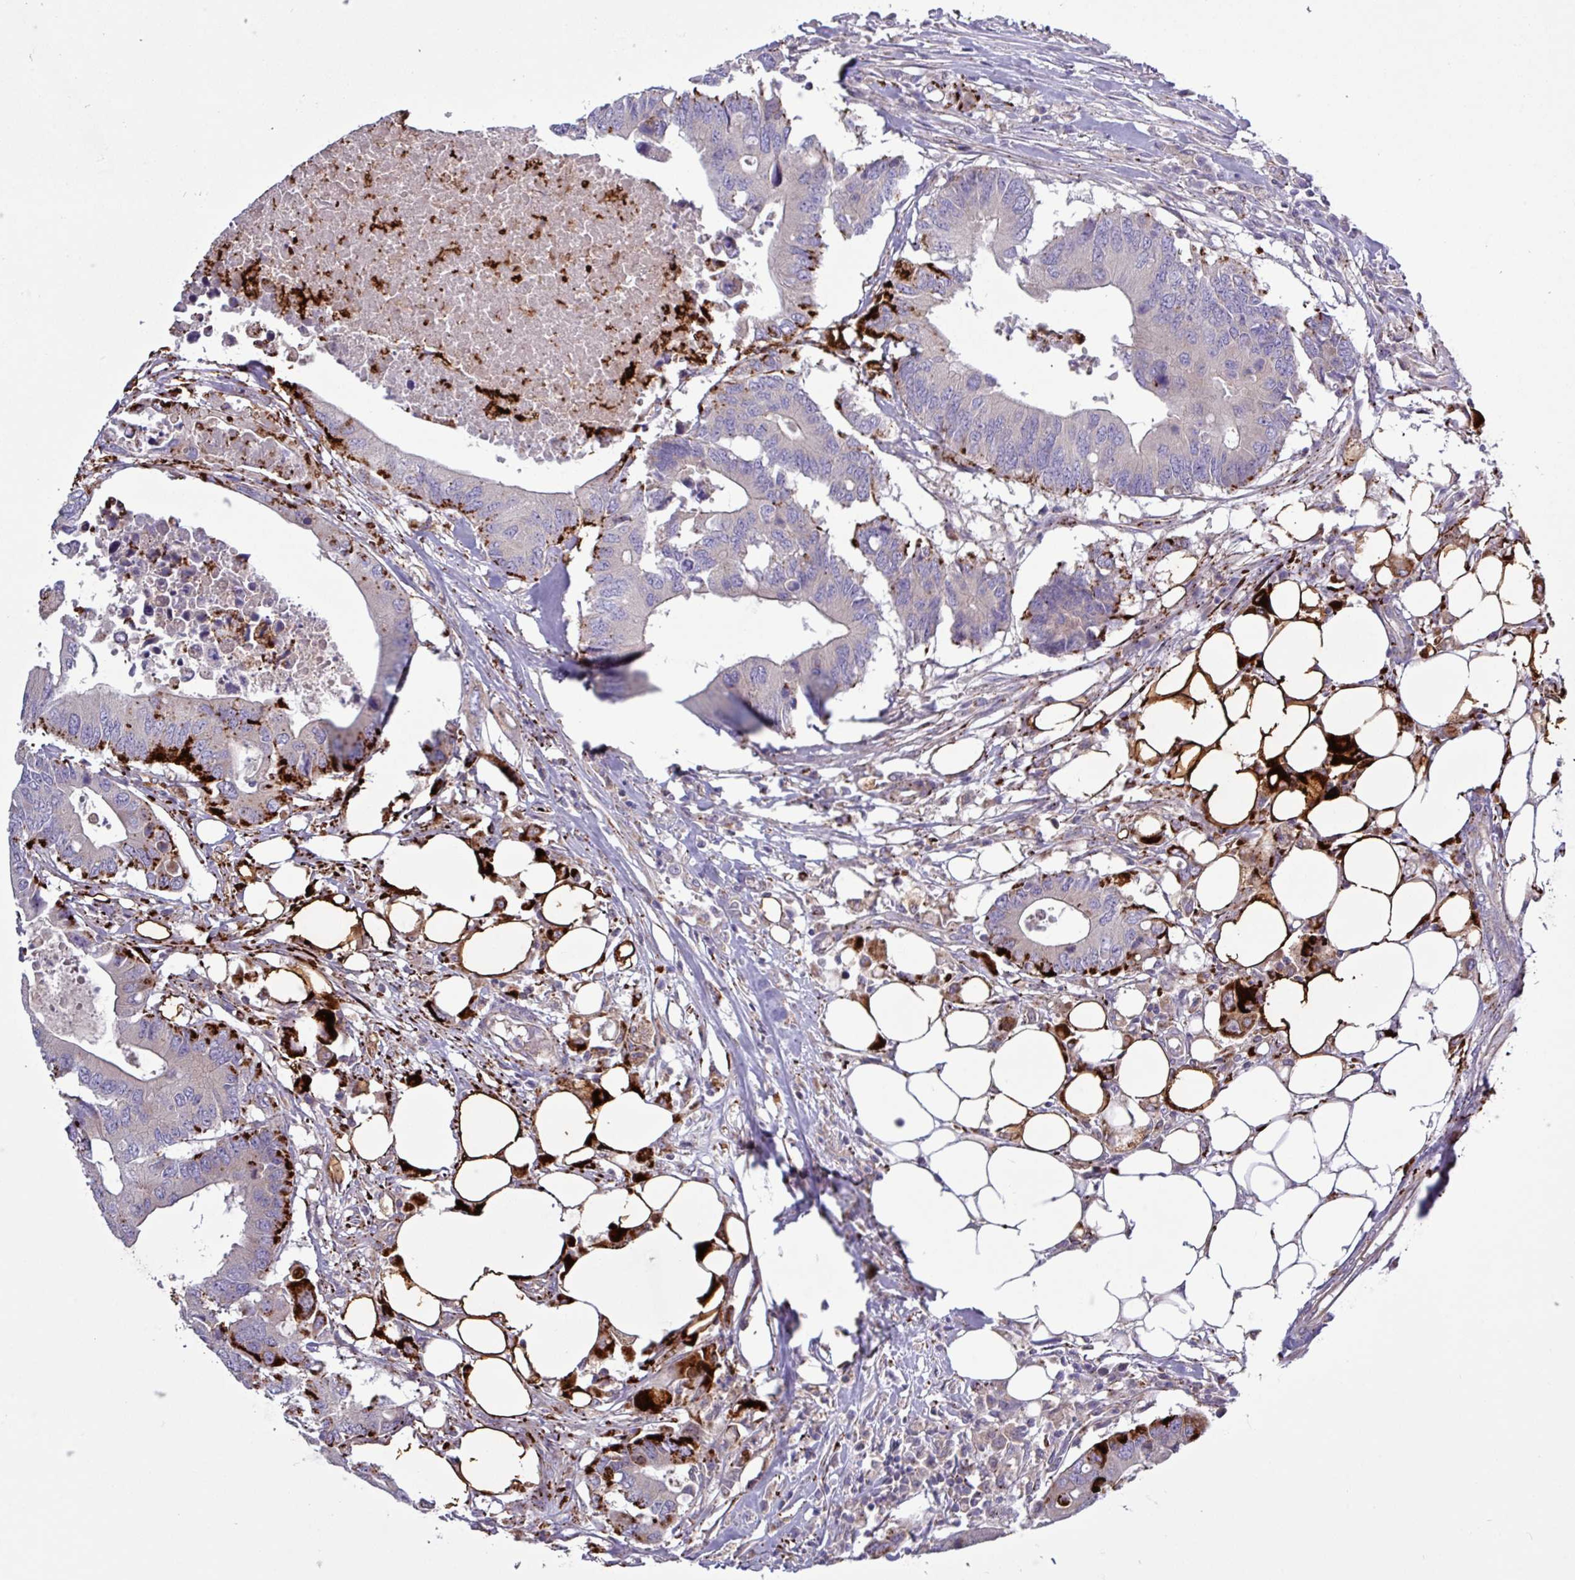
{"staining": {"intensity": "strong", "quantity": "<25%", "location": "cytoplasmic/membranous"}, "tissue": "colorectal cancer", "cell_type": "Tumor cells", "image_type": "cancer", "snomed": [{"axis": "morphology", "description": "Adenocarcinoma, NOS"}, {"axis": "topography", "description": "Colon"}], "caption": "Human colorectal cancer stained with a protein marker shows strong staining in tumor cells.", "gene": "PLIN2", "patient": {"sex": "male", "age": 71}}